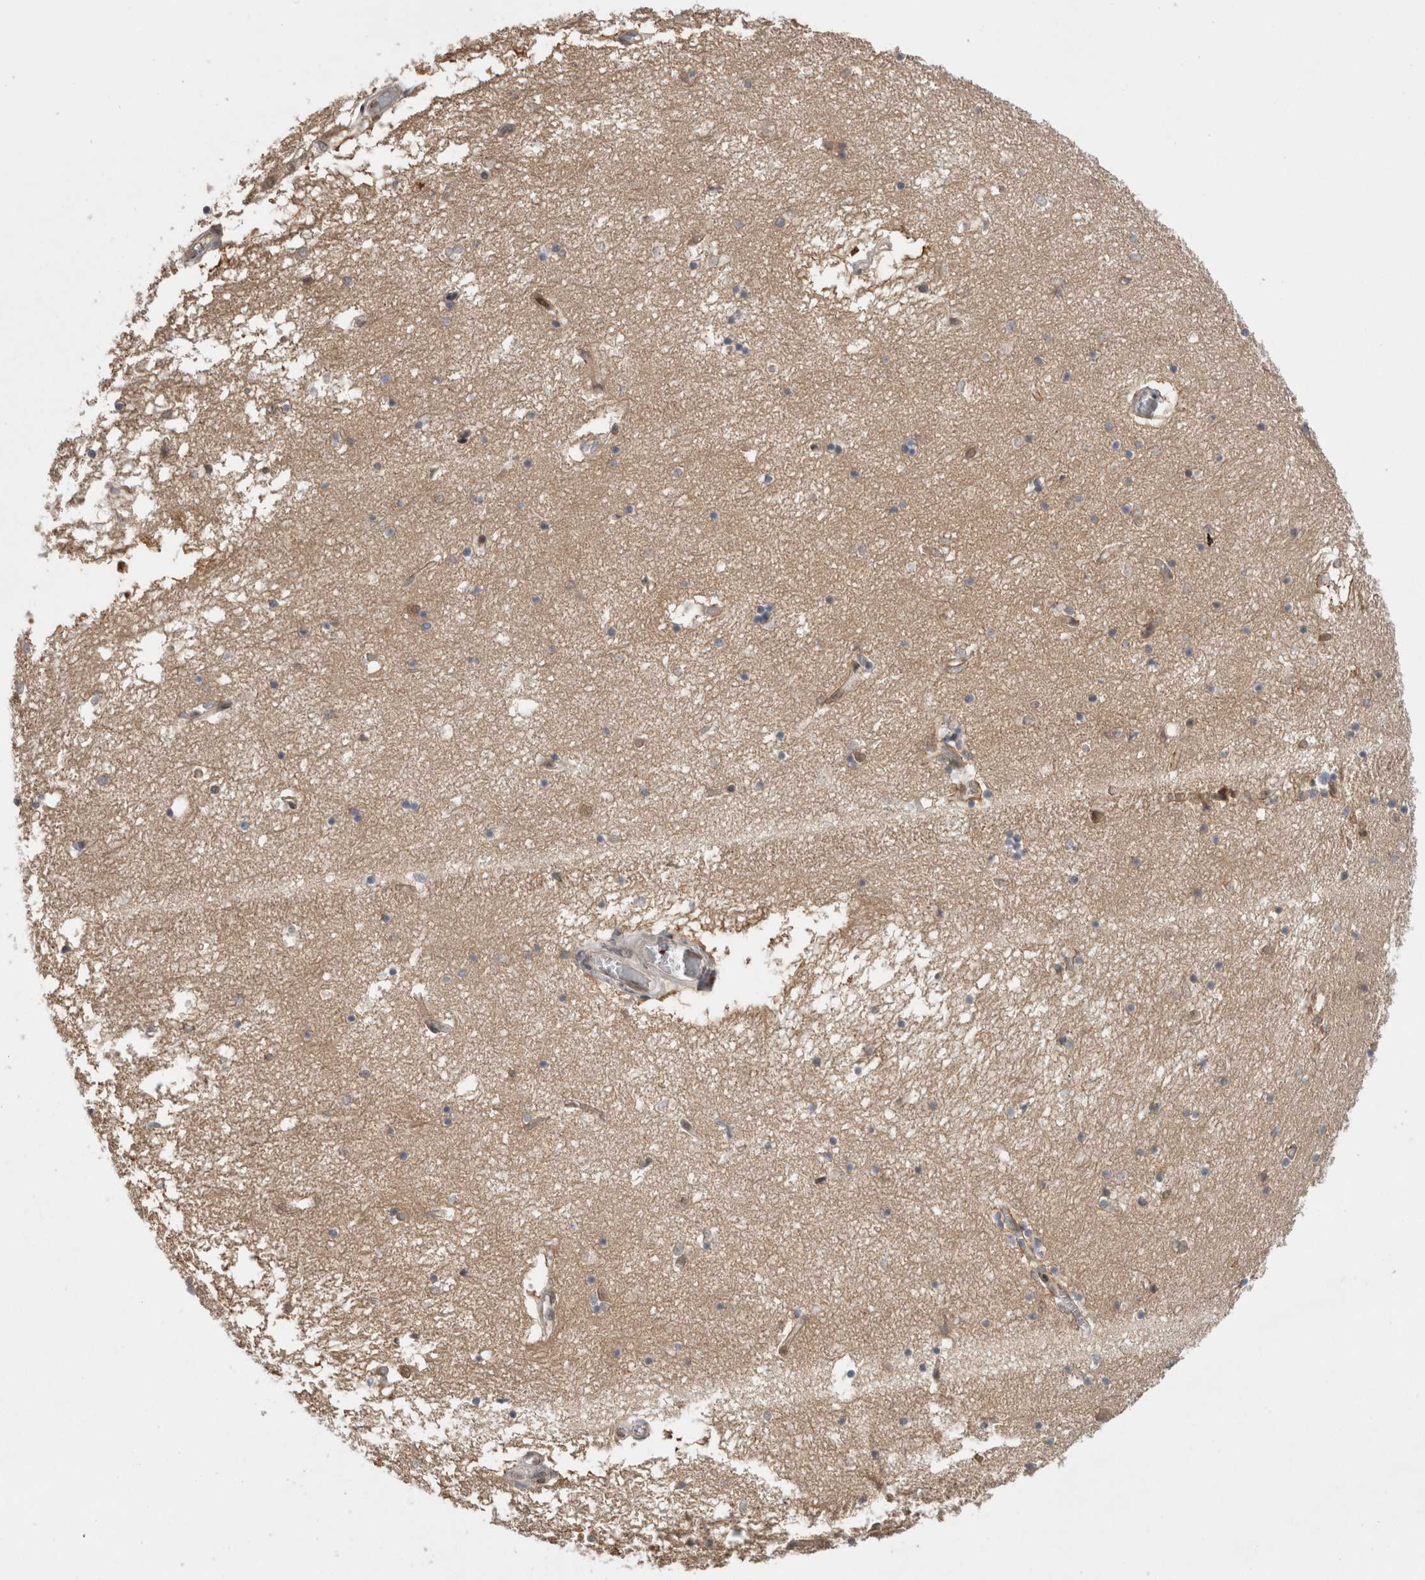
{"staining": {"intensity": "negative", "quantity": "none", "location": "none"}, "tissue": "hippocampus", "cell_type": "Glial cells", "image_type": "normal", "snomed": [{"axis": "morphology", "description": "Normal tissue, NOS"}, {"axis": "topography", "description": "Hippocampus"}], "caption": "DAB immunohistochemical staining of benign hippocampus exhibits no significant expression in glial cells. (Stains: DAB (3,3'-diaminobenzidine) immunohistochemistry with hematoxylin counter stain, Microscopy: brightfield microscopy at high magnification).", "gene": "ZNF341", "patient": {"sex": "male", "age": 70}}